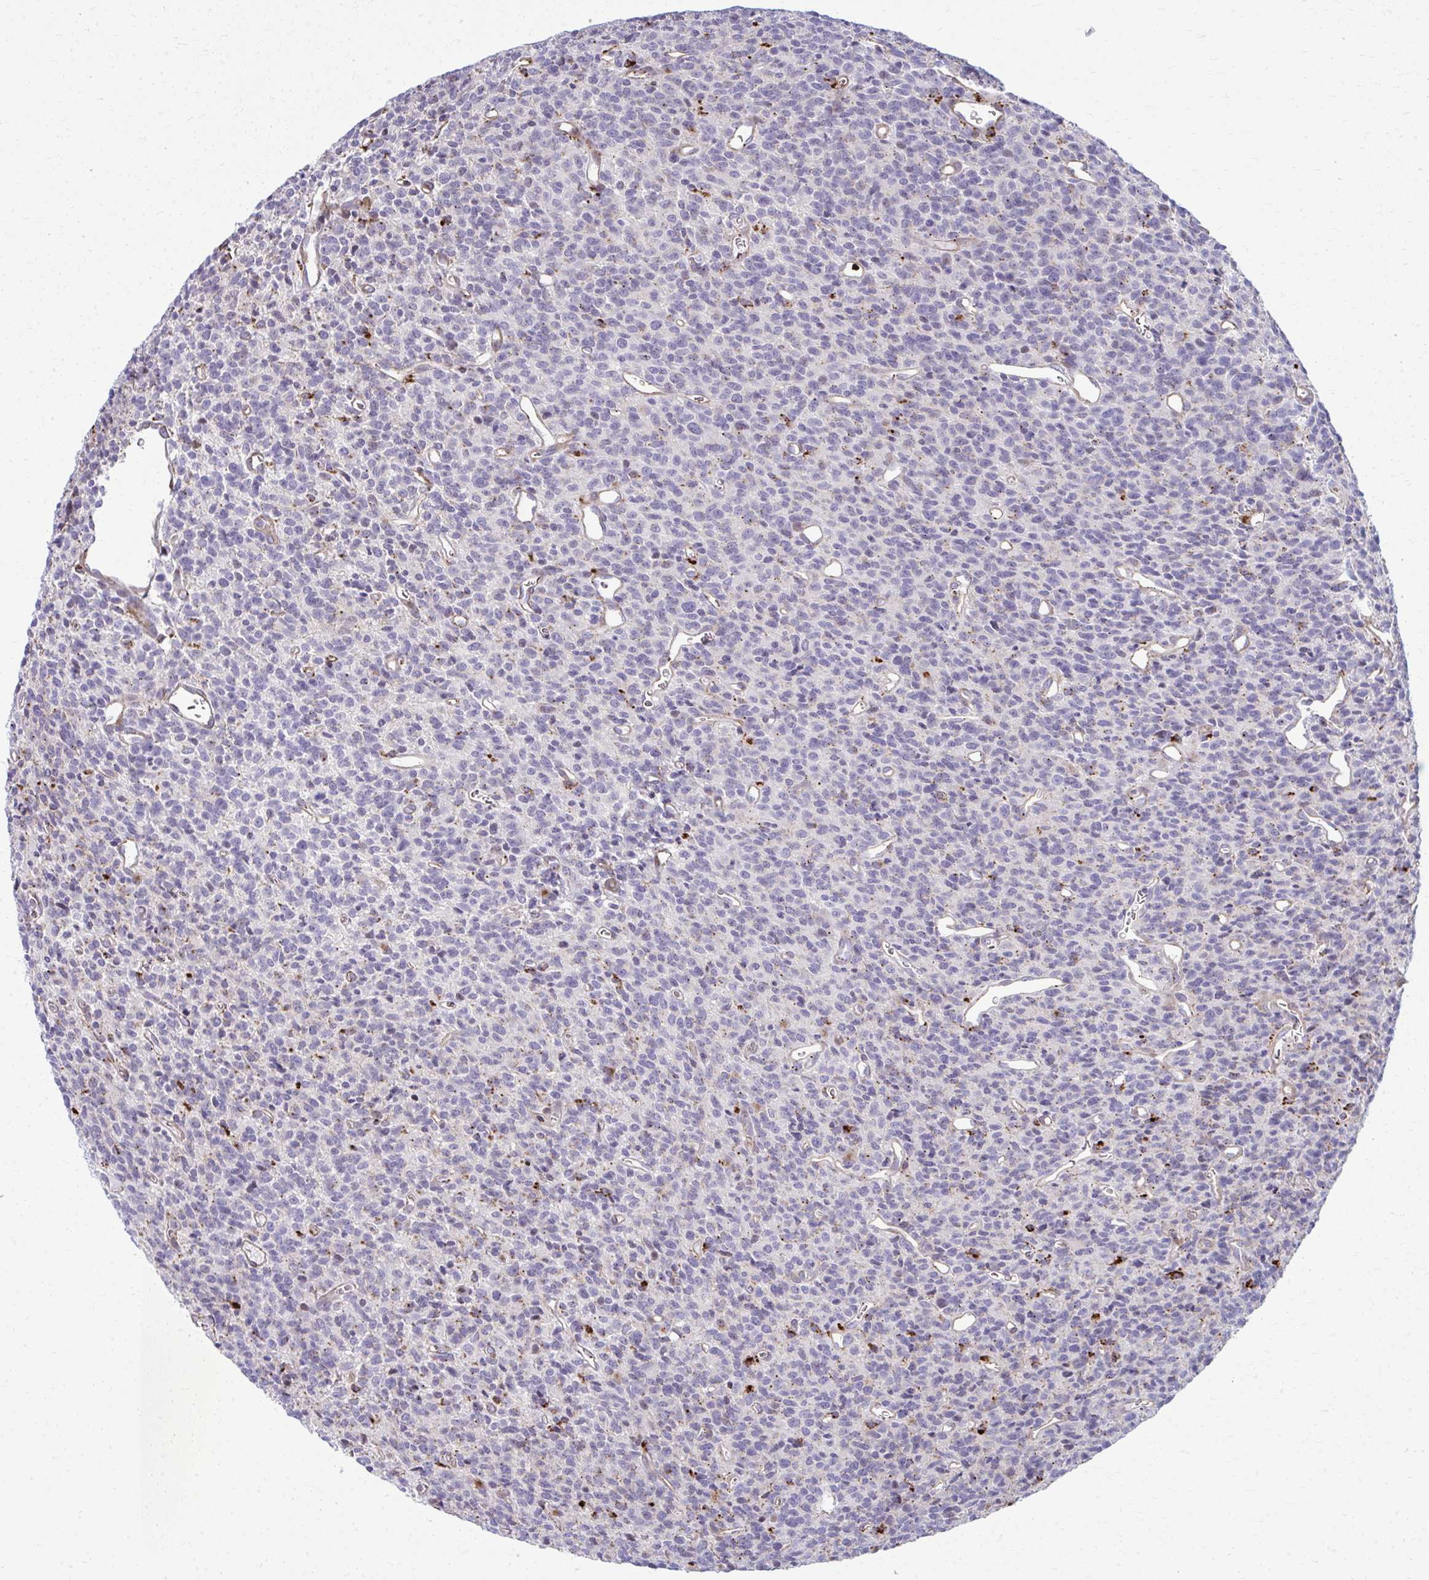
{"staining": {"intensity": "negative", "quantity": "none", "location": "none"}, "tissue": "glioma", "cell_type": "Tumor cells", "image_type": "cancer", "snomed": [{"axis": "morphology", "description": "Glioma, malignant, High grade"}, {"axis": "topography", "description": "Brain"}], "caption": "The micrograph demonstrates no staining of tumor cells in malignant high-grade glioma.", "gene": "LRRC4B", "patient": {"sex": "male", "age": 76}}